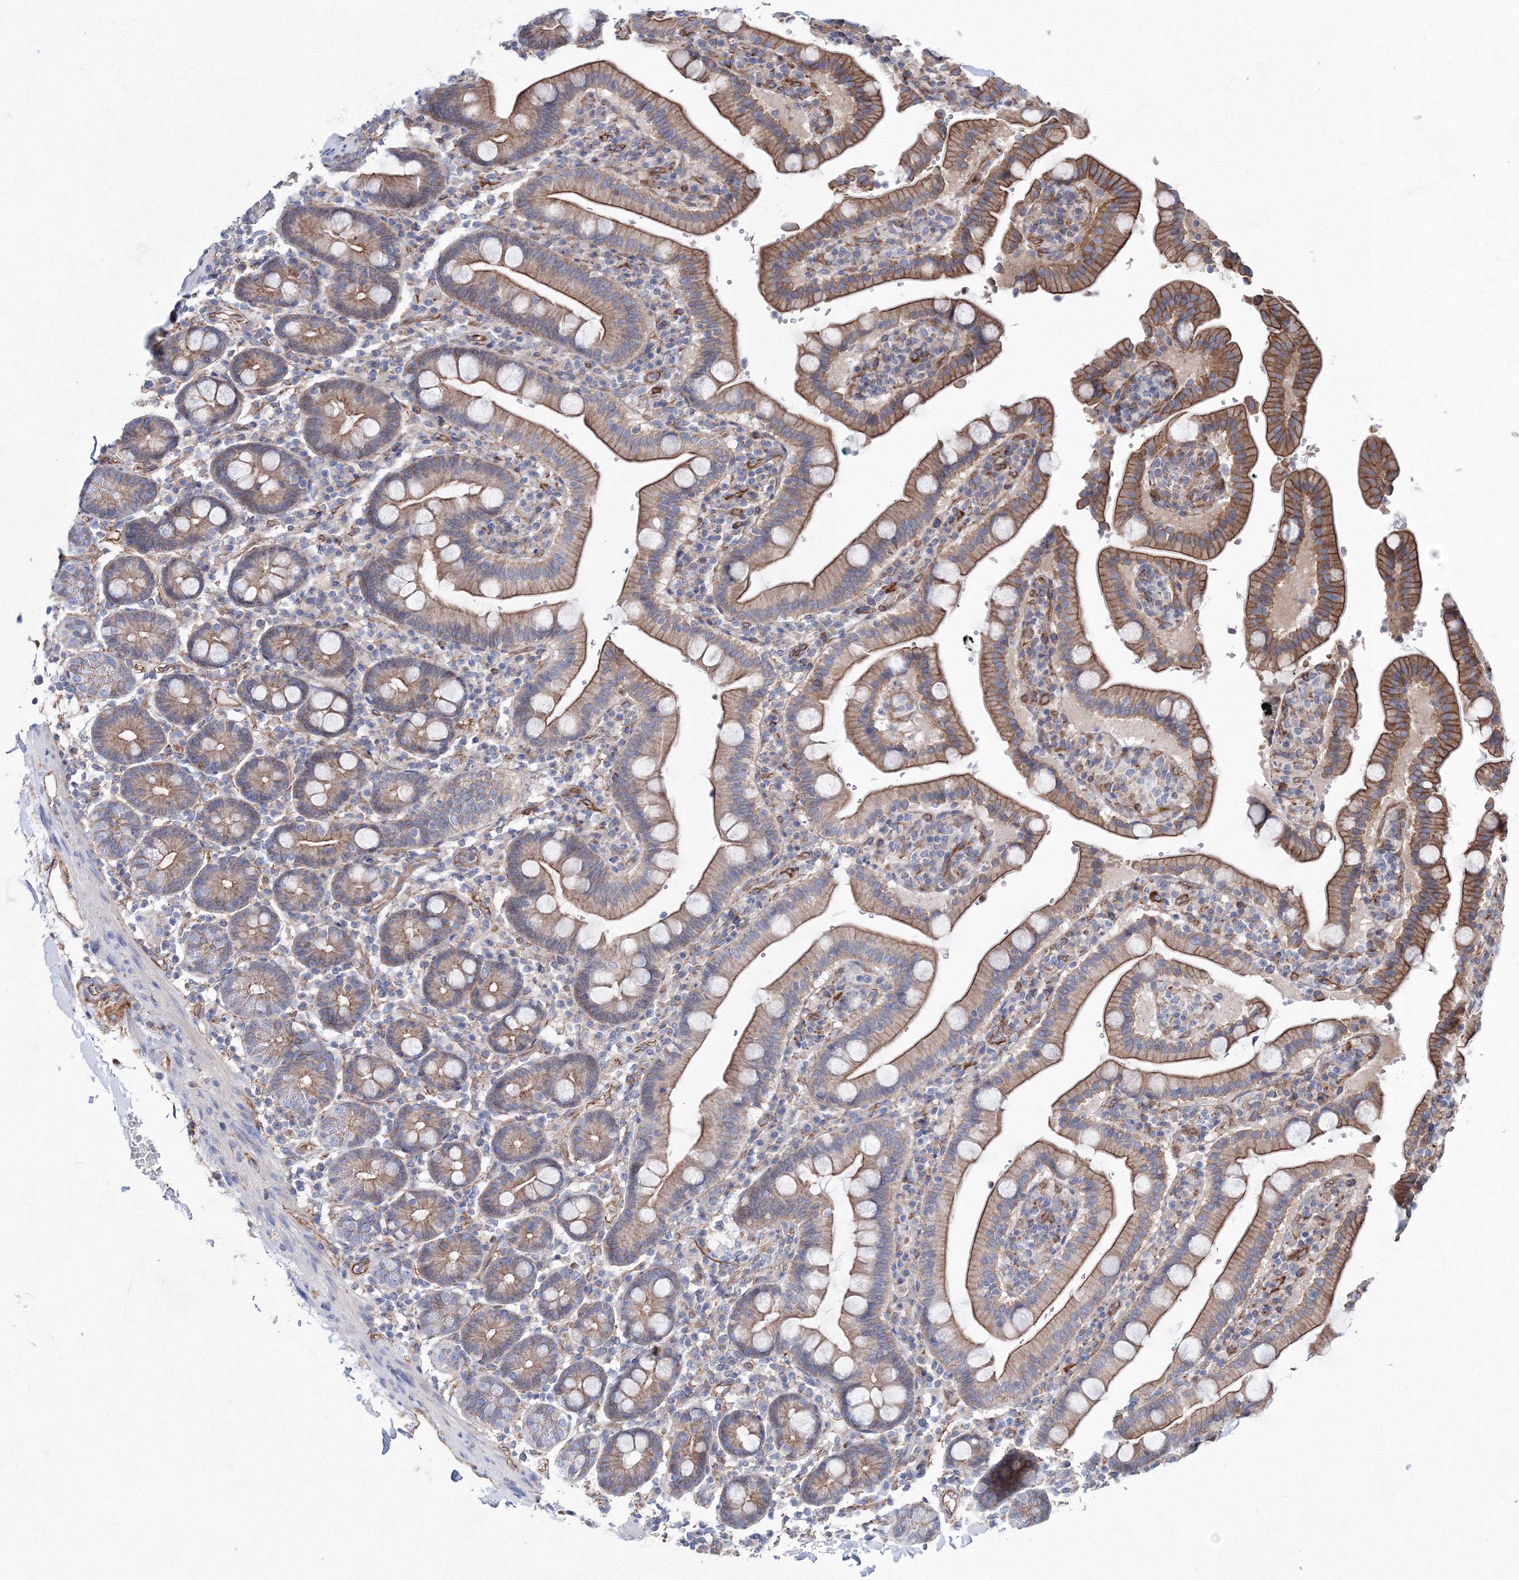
{"staining": {"intensity": "moderate", "quantity": ">75%", "location": "cytoplasmic/membranous"}, "tissue": "duodenum", "cell_type": "Glandular cells", "image_type": "normal", "snomed": [{"axis": "morphology", "description": "Normal tissue, NOS"}, {"axis": "topography", "description": "Small intestine, NOS"}], "caption": "Human duodenum stained with a protein marker exhibits moderate staining in glandular cells.", "gene": "ANKRD37", "patient": {"sex": "female", "age": 71}}